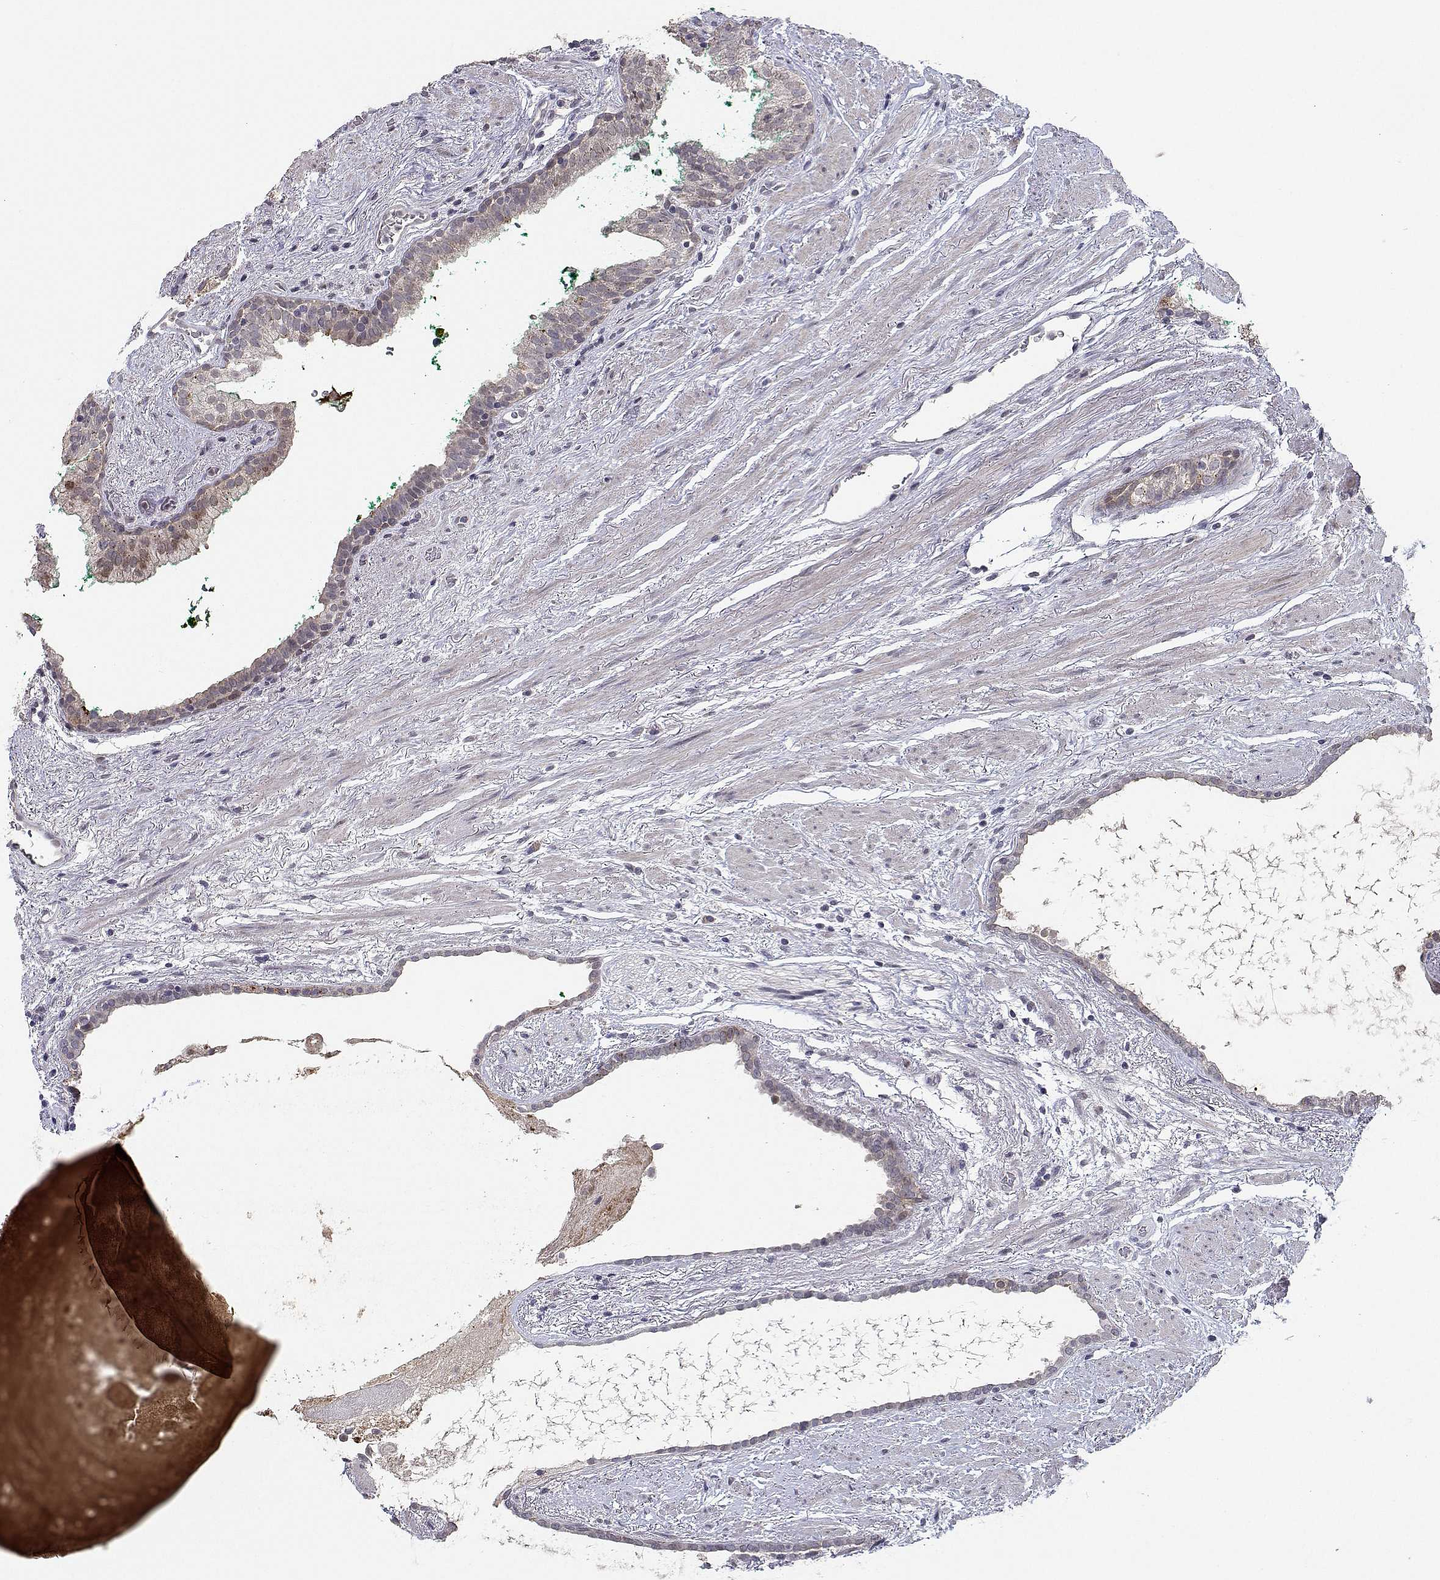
{"staining": {"intensity": "negative", "quantity": "none", "location": "none"}, "tissue": "prostate cancer", "cell_type": "Tumor cells", "image_type": "cancer", "snomed": [{"axis": "morphology", "description": "Adenocarcinoma, High grade"}, {"axis": "topography", "description": "Prostate"}], "caption": "DAB (3,3'-diaminobenzidine) immunohistochemical staining of human high-grade adenocarcinoma (prostate) exhibits no significant staining in tumor cells.", "gene": "RBPJL", "patient": {"sex": "male", "age": 65}}